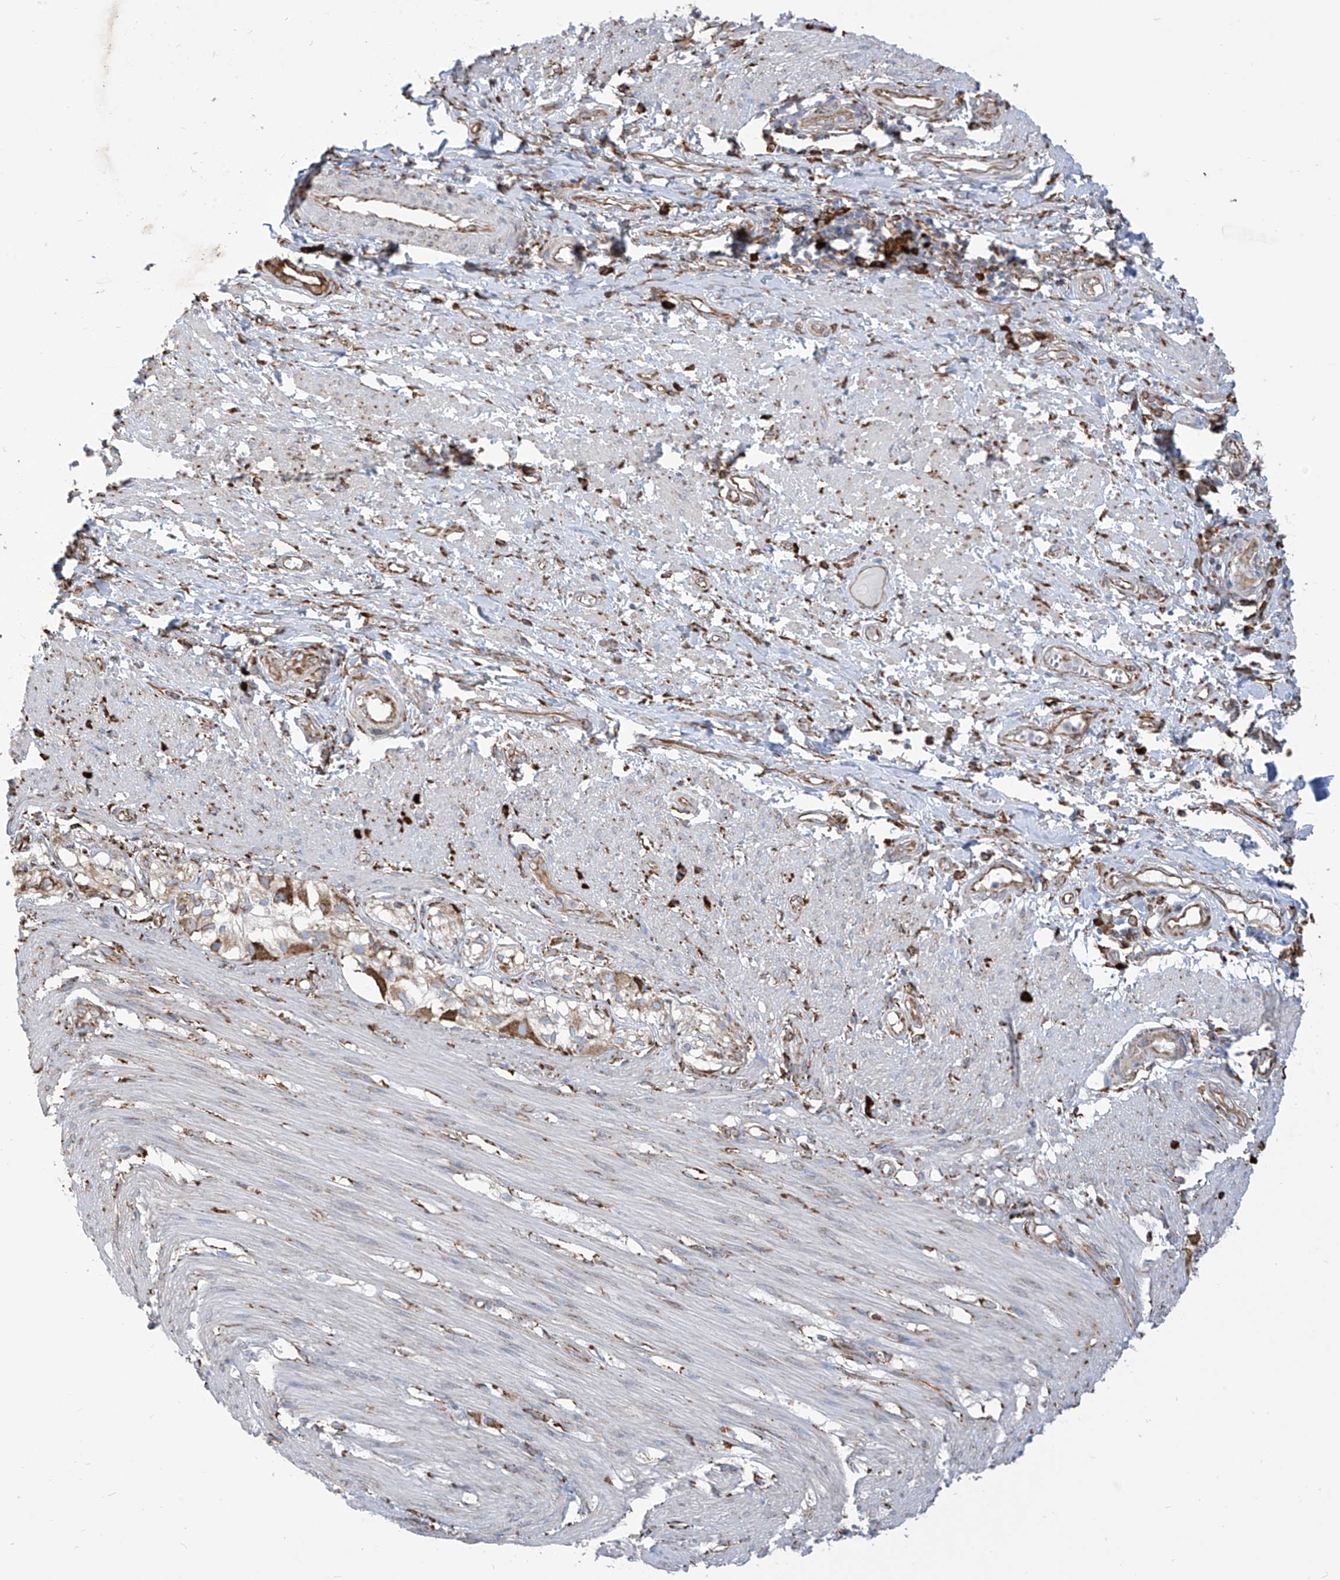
{"staining": {"intensity": "negative", "quantity": "none", "location": "none"}, "tissue": "smooth muscle", "cell_type": "Smooth muscle cells", "image_type": "normal", "snomed": [{"axis": "morphology", "description": "Normal tissue, NOS"}, {"axis": "morphology", "description": "Adenocarcinoma, NOS"}, {"axis": "topography", "description": "Colon"}, {"axis": "topography", "description": "Peripheral nerve tissue"}], "caption": "Image shows no protein staining in smooth muscle cells of normal smooth muscle. The staining was performed using DAB to visualize the protein expression in brown, while the nuclei were stained in blue with hematoxylin (Magnification: 20x).", "gene": "PDIA6", "patient": {"sex": "male", "age": 14}}